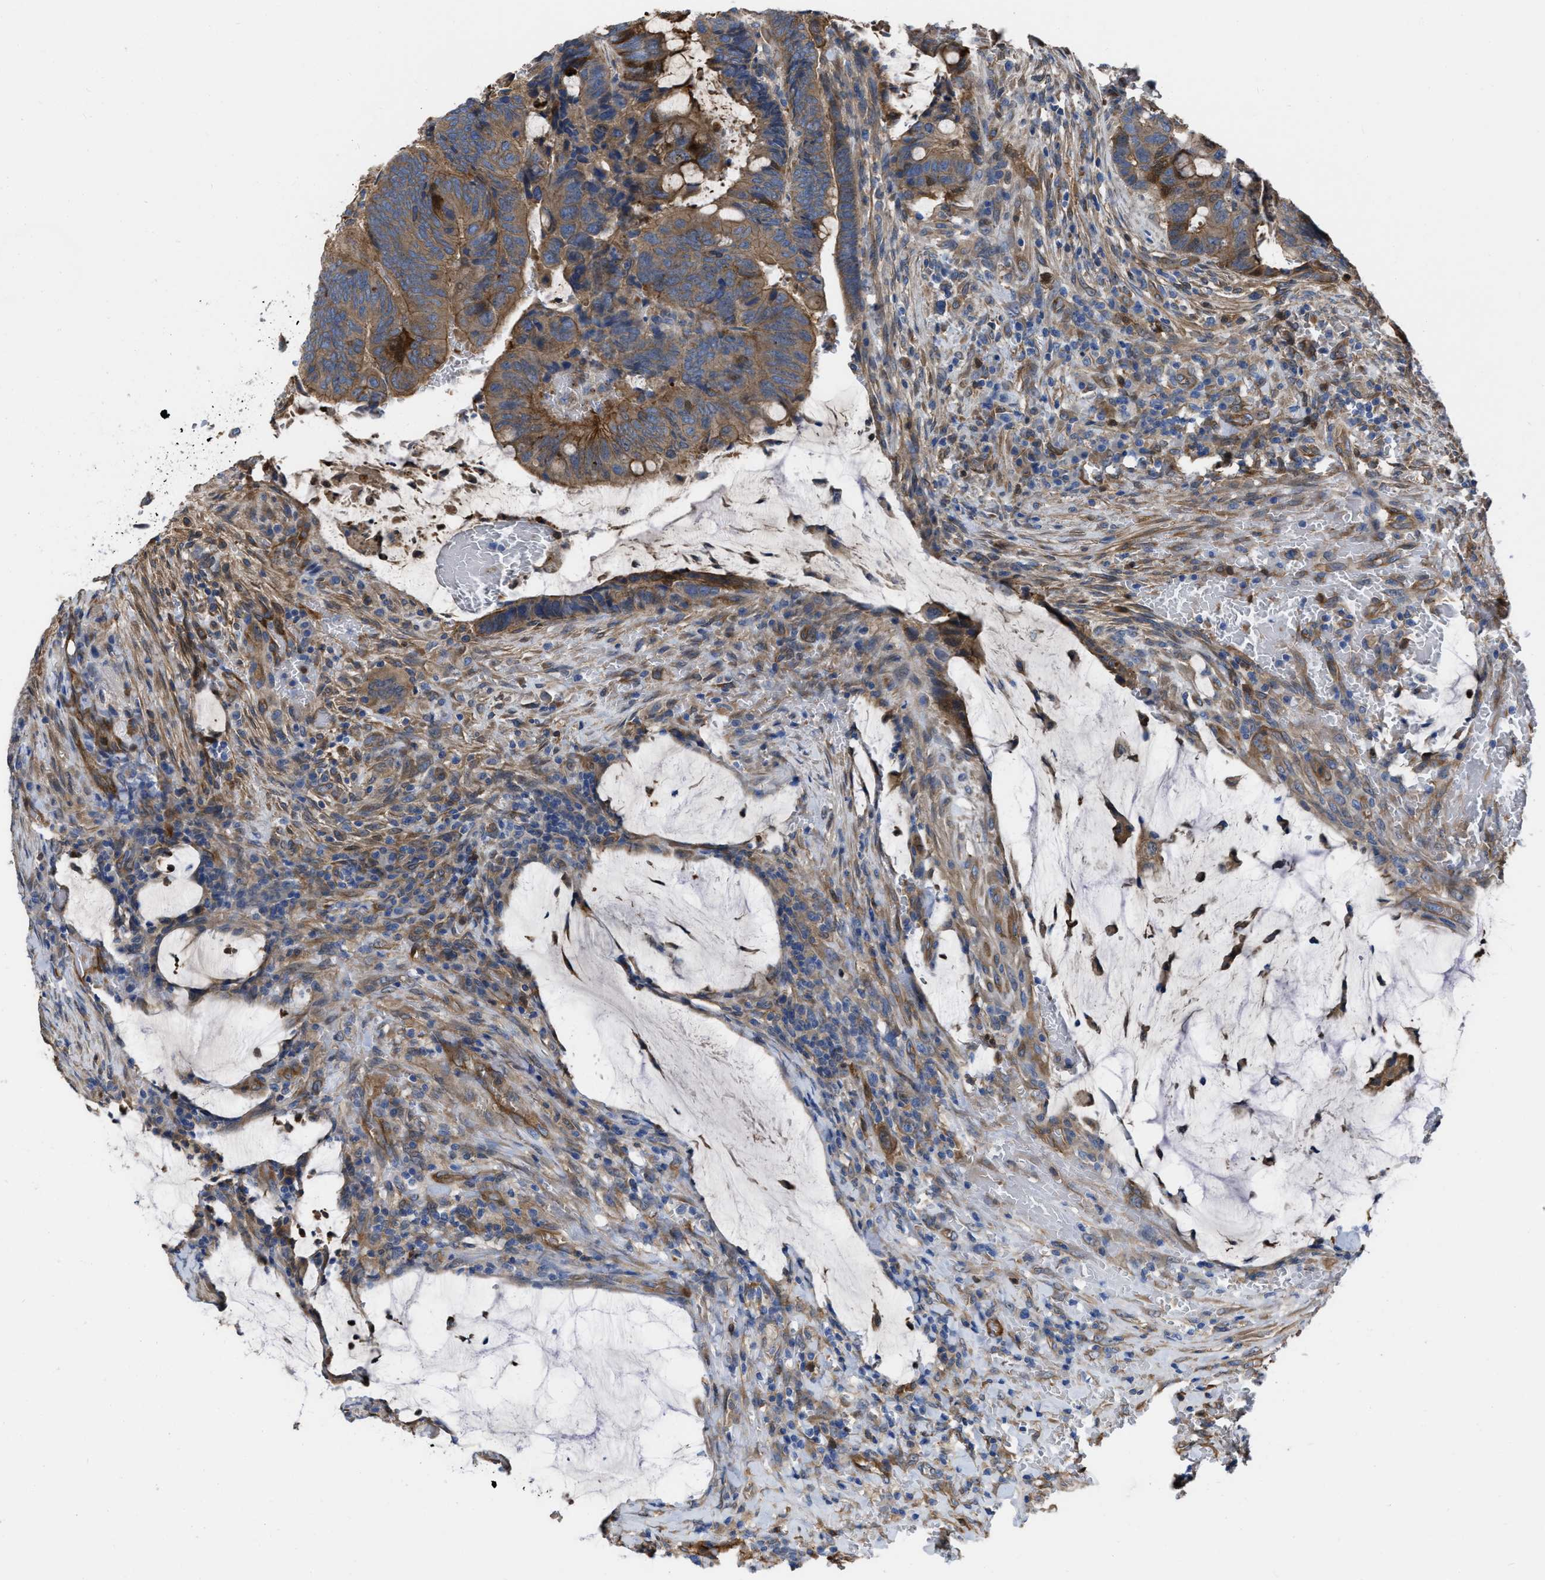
{"staining": {"intensity": "moderate", "quantity": ">75%", "location": "cytoplasmic/membranous"}, "tissue": "colorectal cancer", "cell_type": "Tumor cells", "image_type": "cancer", "snomed": [{"axis": "morphology", "description": "Normal tissue, NOS"}, {"axis": "morphology", "description": "Adenocarcinoma, NOS"}, {"axis": "topography", "description": "Rectum"}, {"axis": "topography", "description": "Peripheral nerve tissue"}], "caption": "IHC staining of adenocarcinoma (colorectal), which displays medium levels of moderate cytoplasmic/membranous staining in approximately >75% of tumor cells indicating moderate cytoplasmic/membranous protein expression. The staining was performed using DAB (brown) for protein detection and nuclei were counterstained in hematoxylin (blue).", "gene": "TRIOBP", "patient": {"sex": "male", "age": 92}}